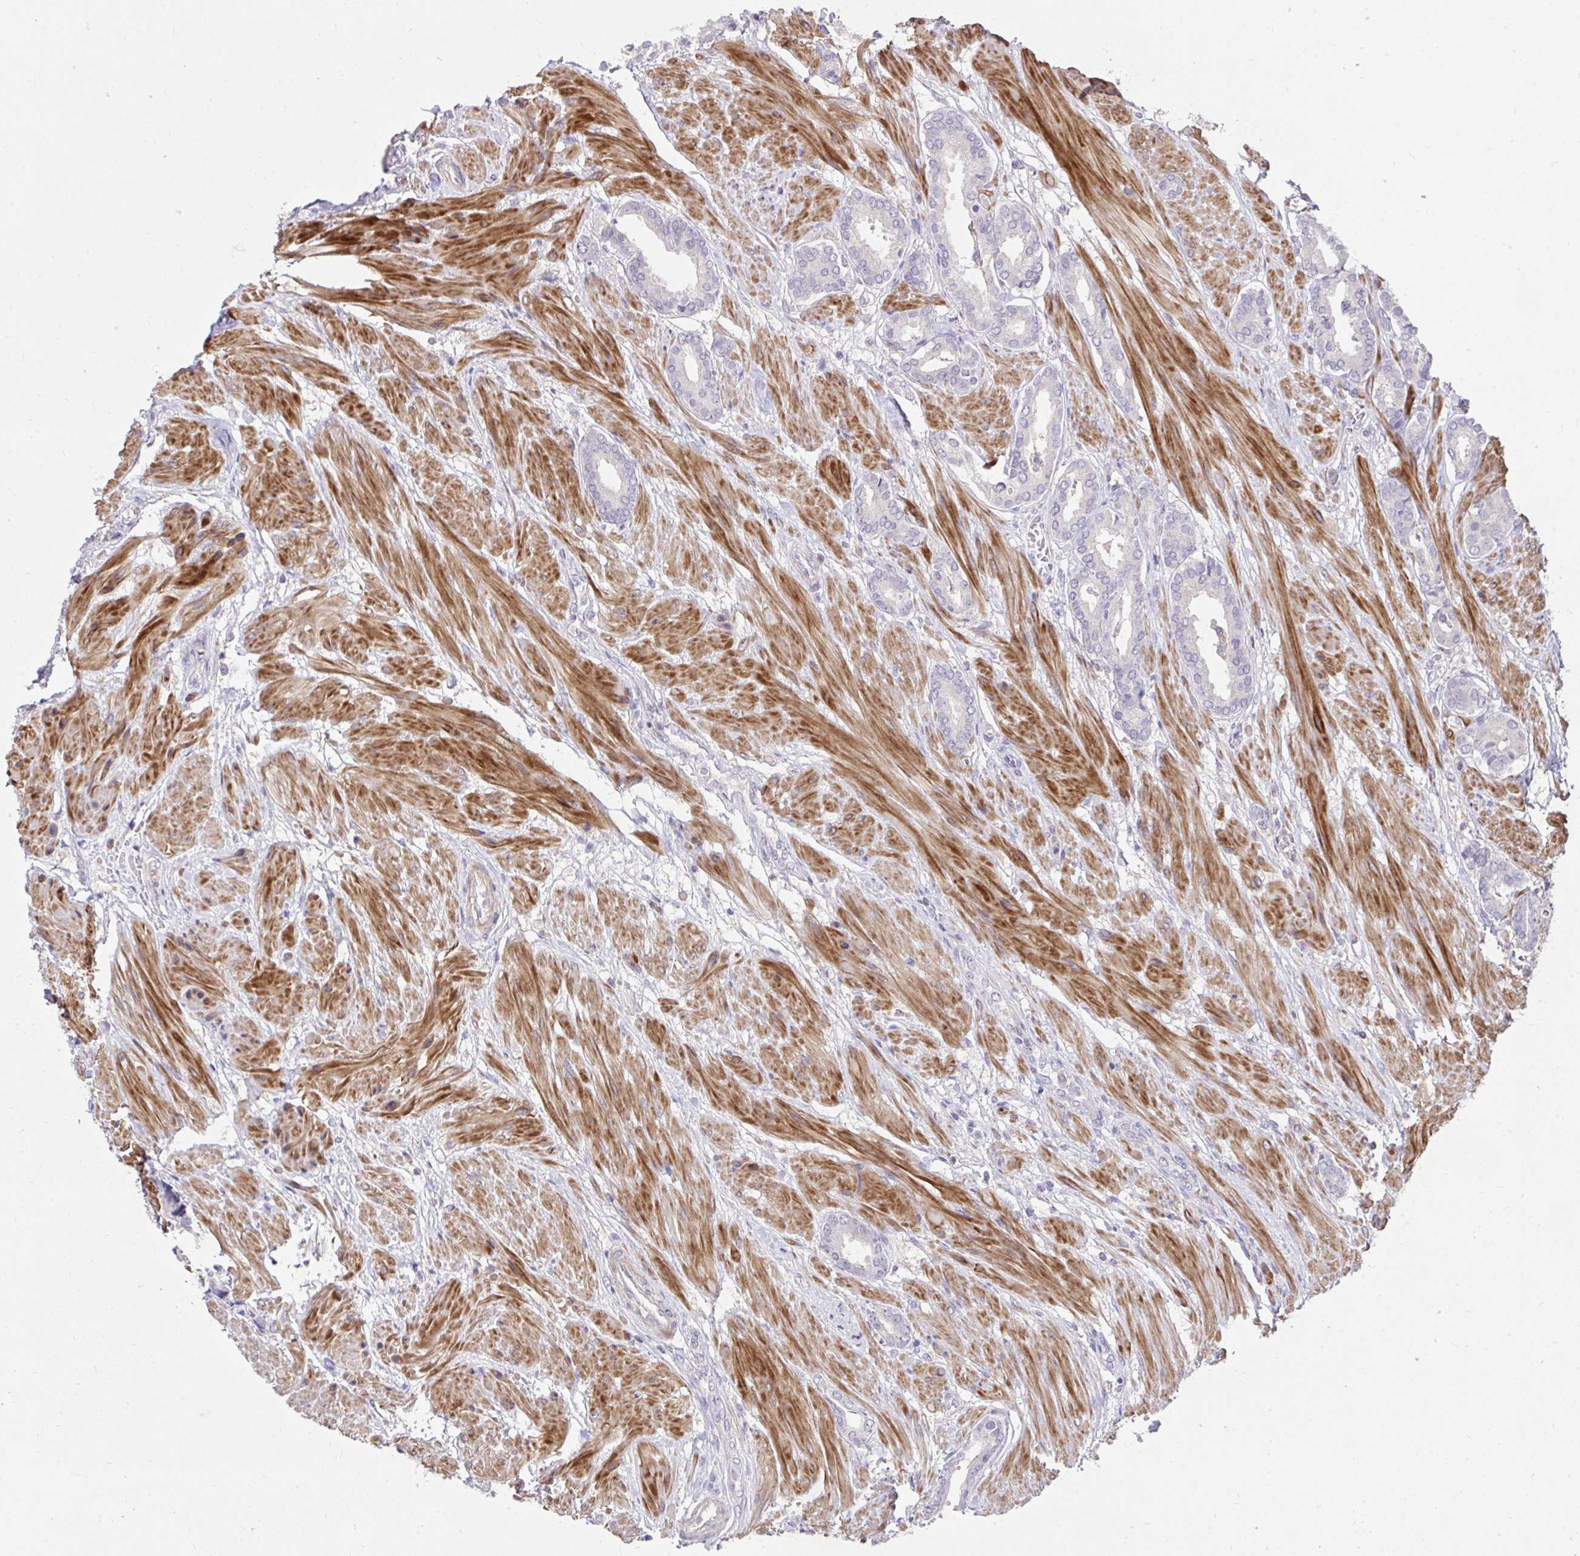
{"staining": {"intensity": "negative", "quantity": "none", "location": "none"}, "tissue": "prostate cancer", "cell_type": "Tumor cells", "image_type": "cancer", "snomed": [{"axis": "morphology", "description": "Adenocarcinoma, High grade"}, {"axis": "topography", "description": "Prostate"}], "caption": "Immunohistochemistry (IHC) photomicrograph of human prostate cancer (high-grade adenocarcinoma) stained for a protein (brown), which reveals no positivity in tumor cells.", "gene": "IGFL2", "patient": {"sex": "male", "age": 56}}